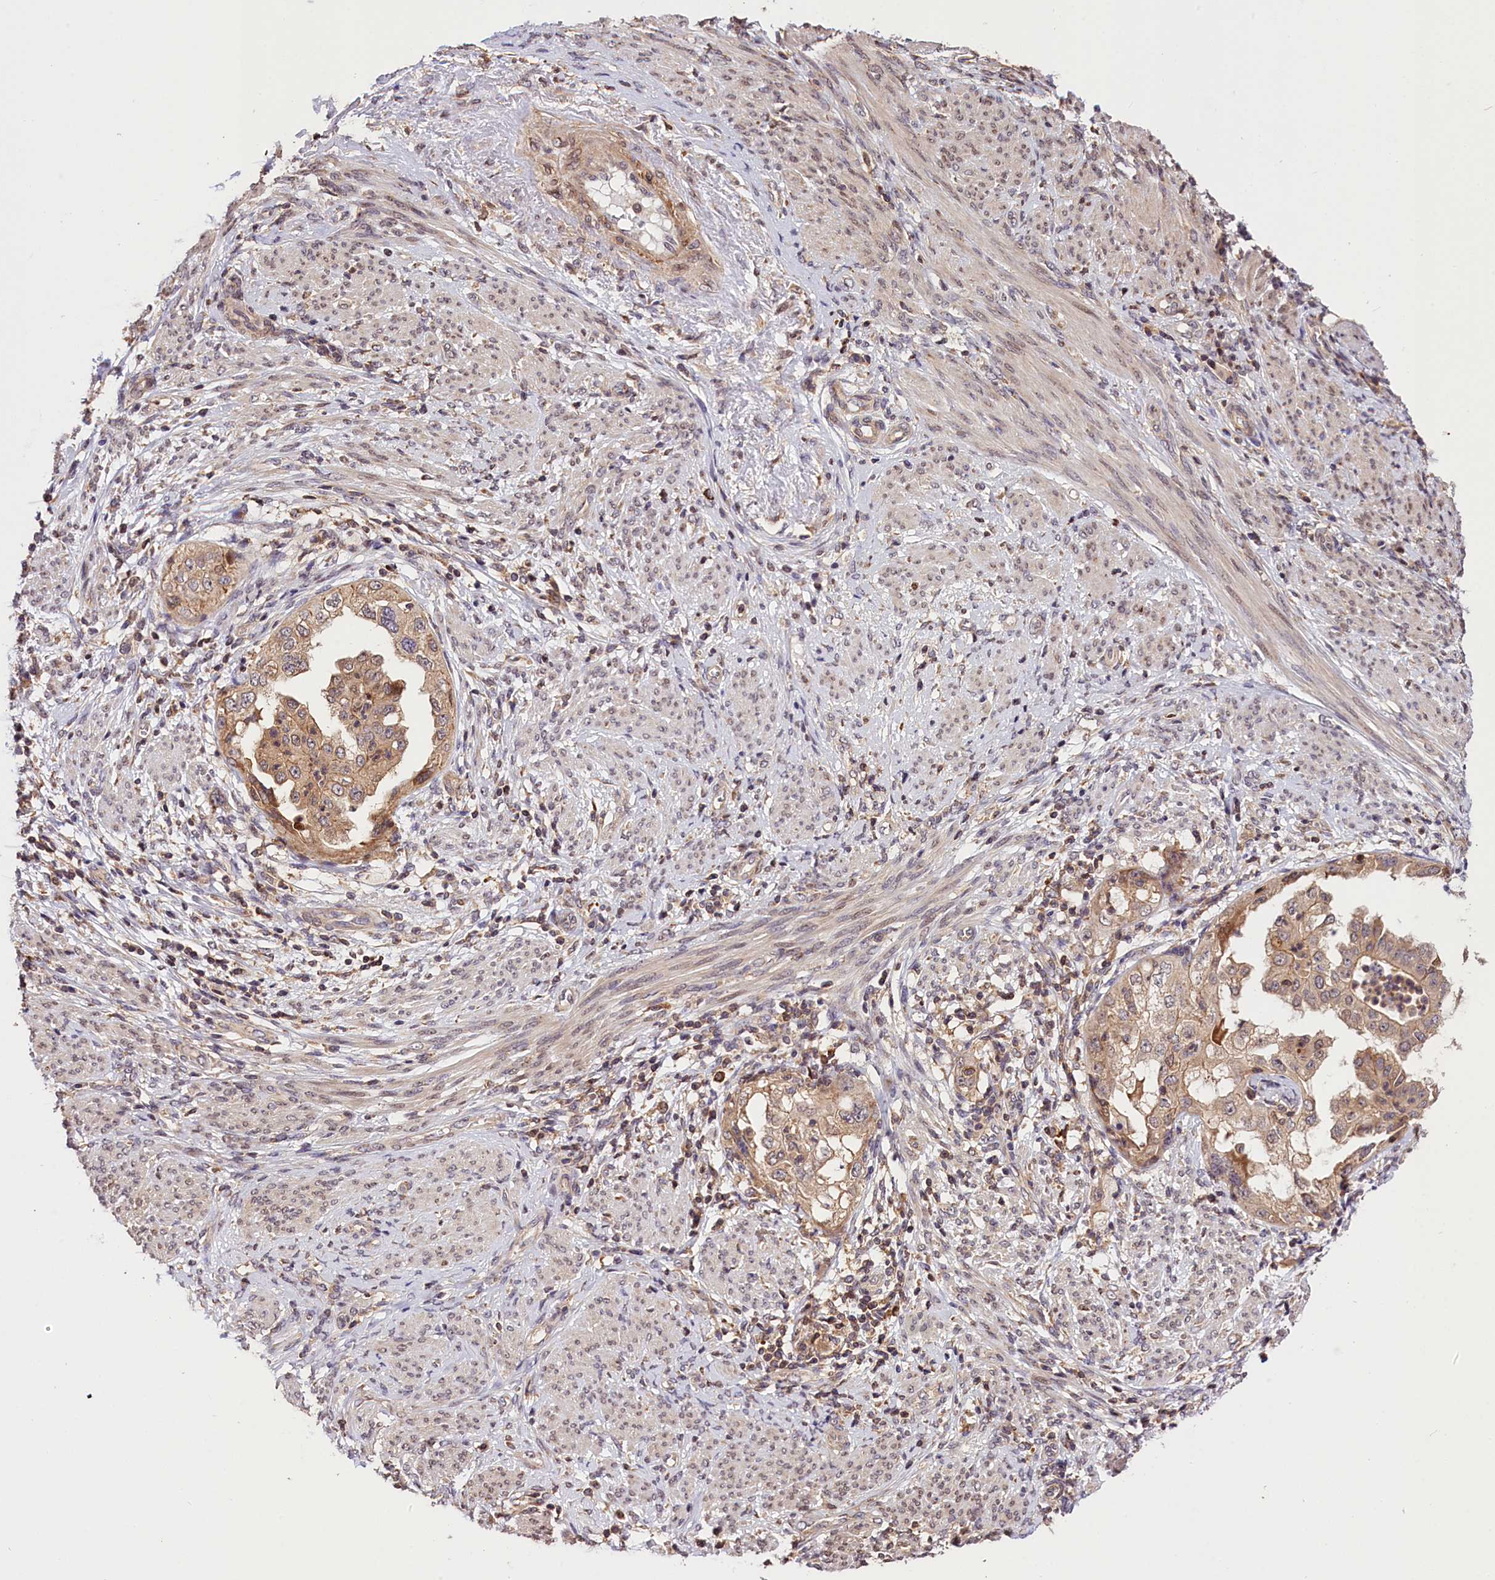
{"staining": {"intensity": "weak", "quantity": ">75%", "location": "cytoplasmic/membranous"}, "tissue": "endometrial cancer", "cell_type": "Tumor cells", "image_type": "cancer", "snomed": [{"axis": "morphology", "description": "Adenocarcinoma, NOS"}, {"axis": "topography", "description": "Endometrium"}], "caption": "Endometrial cancer (adenocarcinoma) stained with DAB immunohistochemistry exhibits low levels of weak cytoplasmic/membranous staining in approximately >75% of tumor cells.", "gene": "CHORDC1", "patient": {"sex": "female", "age": 85}}